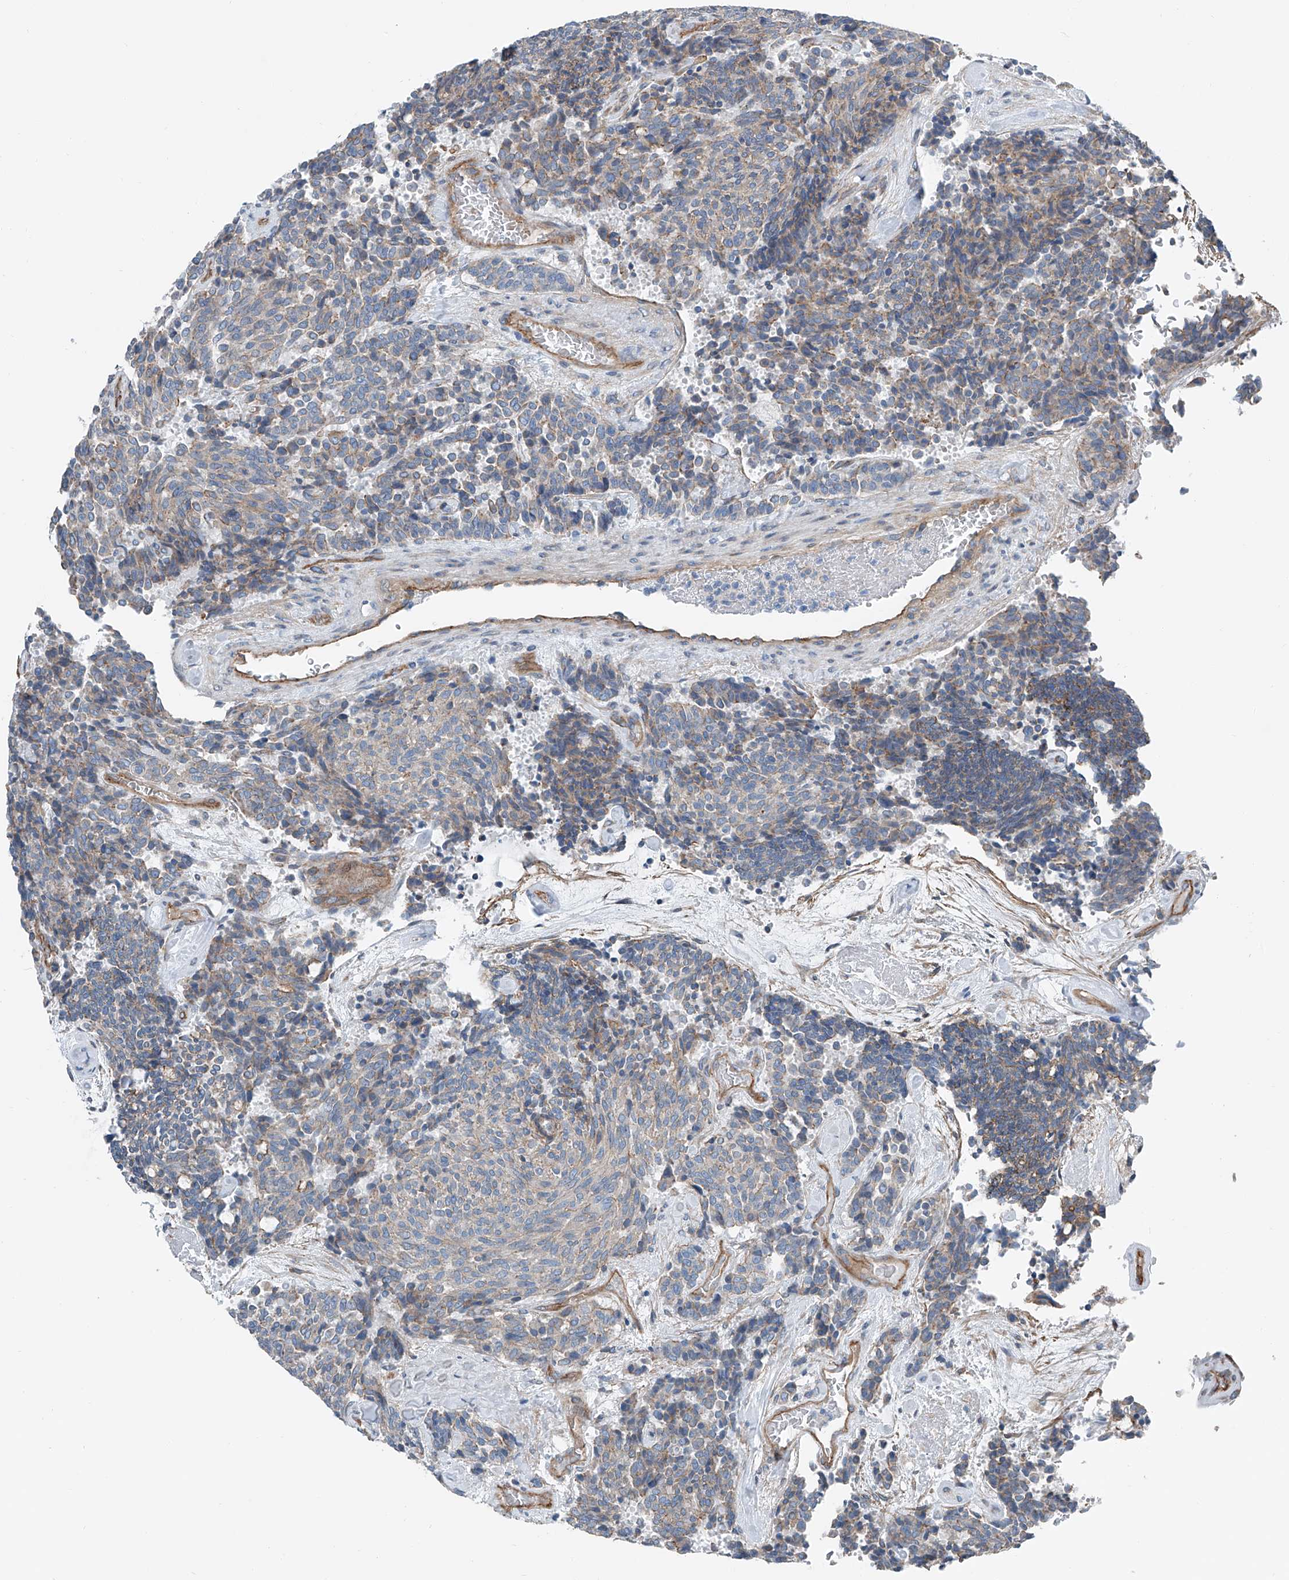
{"staining": {"intensity": "weak", "quantity": "<25%", "location": "cytoplasmic/membranous"}, "tissue": "carcinoid", "cell_type": "Tumor cells", "image_type": "cancer", "snomed": [{"axis": "morphology", "description": "Carcinoid, malignant, NOS"}, {"axis": "topography", "description": "Pancreas"}], "caption": "There is no significant expression in tumor cells of malignant carcinoid.", "gene": "THEMIS2", "patient": {"sex": "female", "age": 54}}